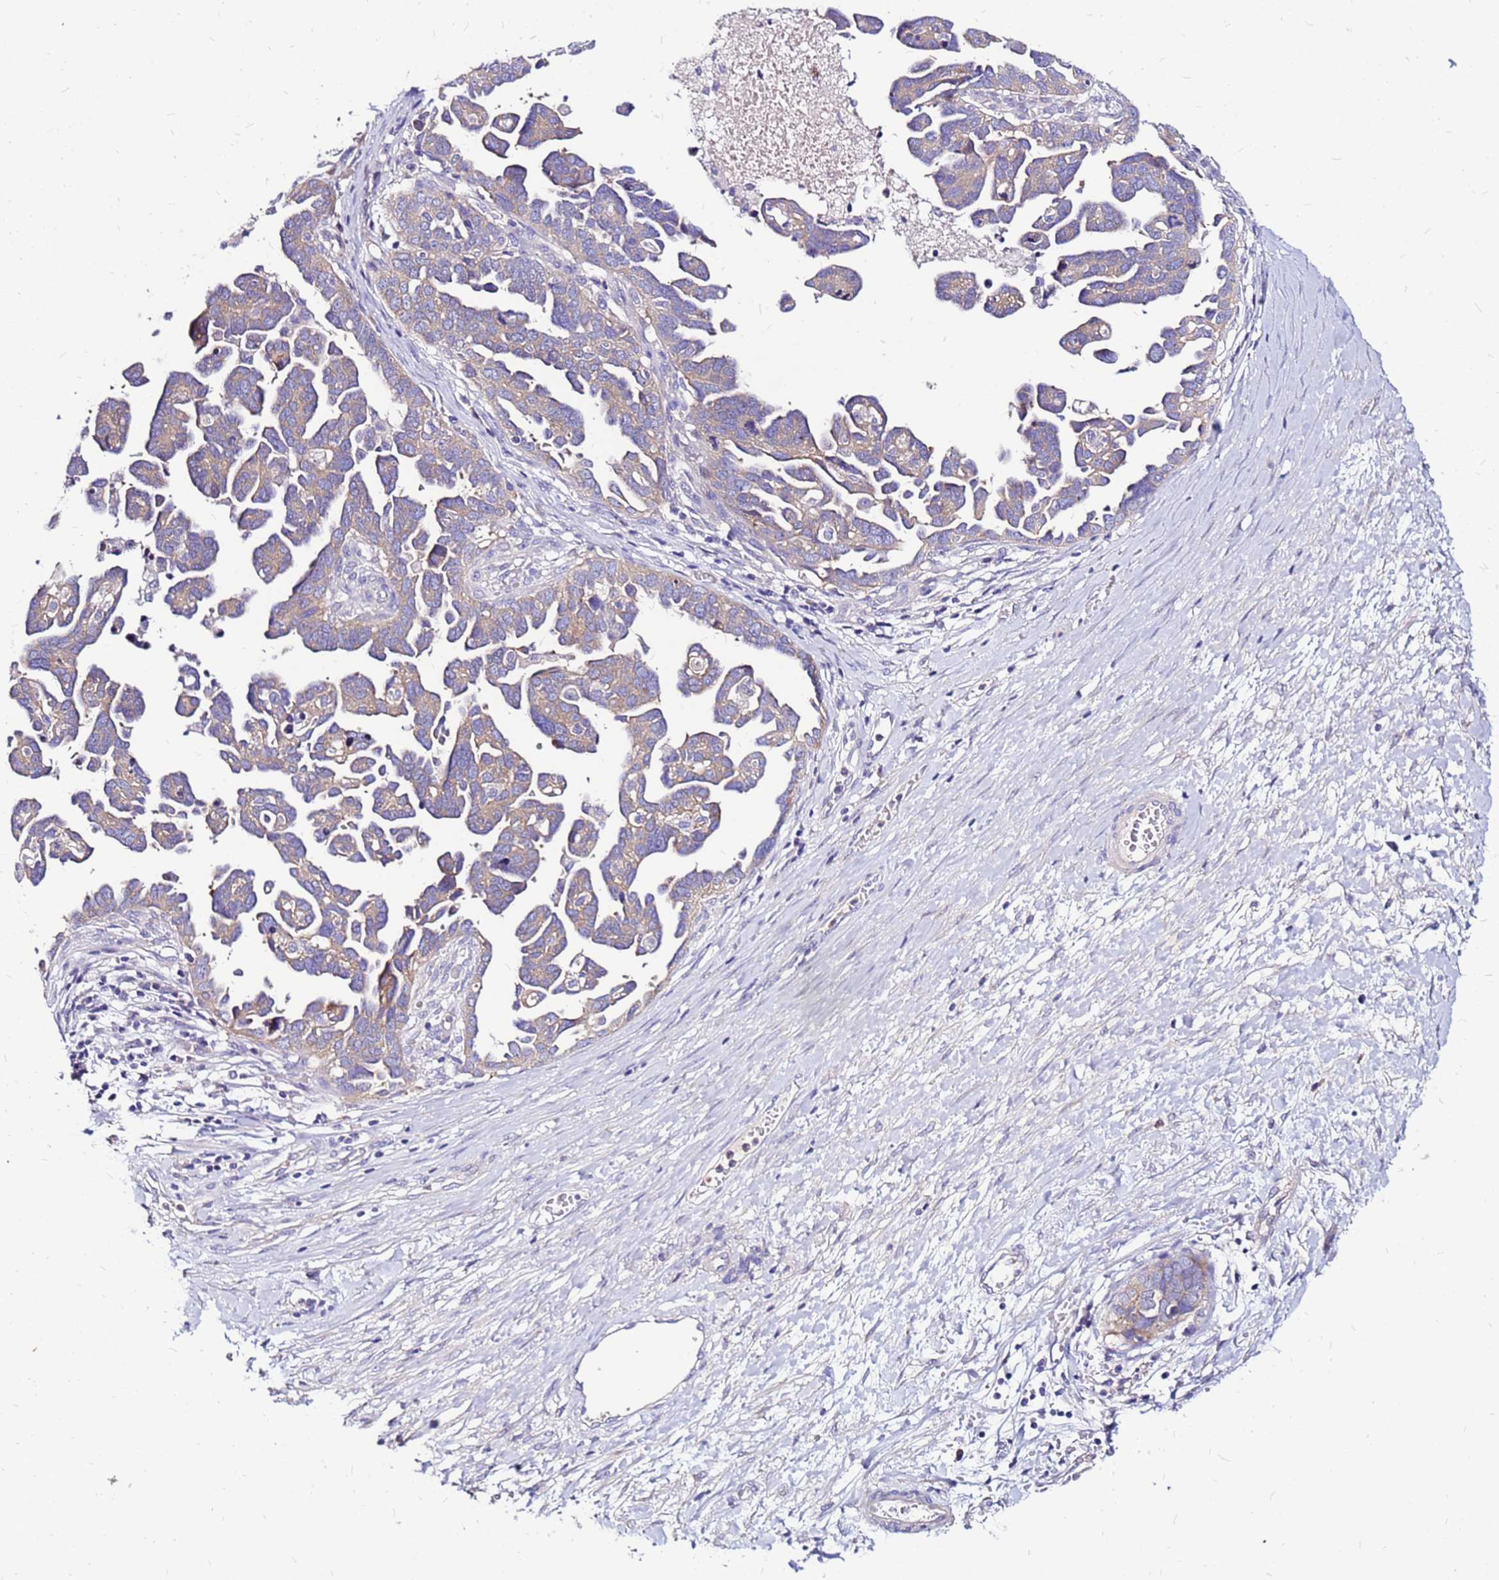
{"staining": {"intensity": "weak", "quantity": "25%-75%", "location": "cytoplasmic/membranous"}, "tissue": "ovarian cancer", "cell_type": "Tumor cells", "image_type": "cancer", "snomed": [{"axis": "morphology", "description": "Cystadenocarcinoma, serous, NOS"}, {"axis": "topography", "description": "Ovary"}], "caption": "Protein staining of ovarian cancer tissue demonstrates weak cytoplasmic/membranous staining in approximately 25%-75% of tumor cells.", "gene": "ARHGEF5", "patient": {"sex": "female", "age": 54}}